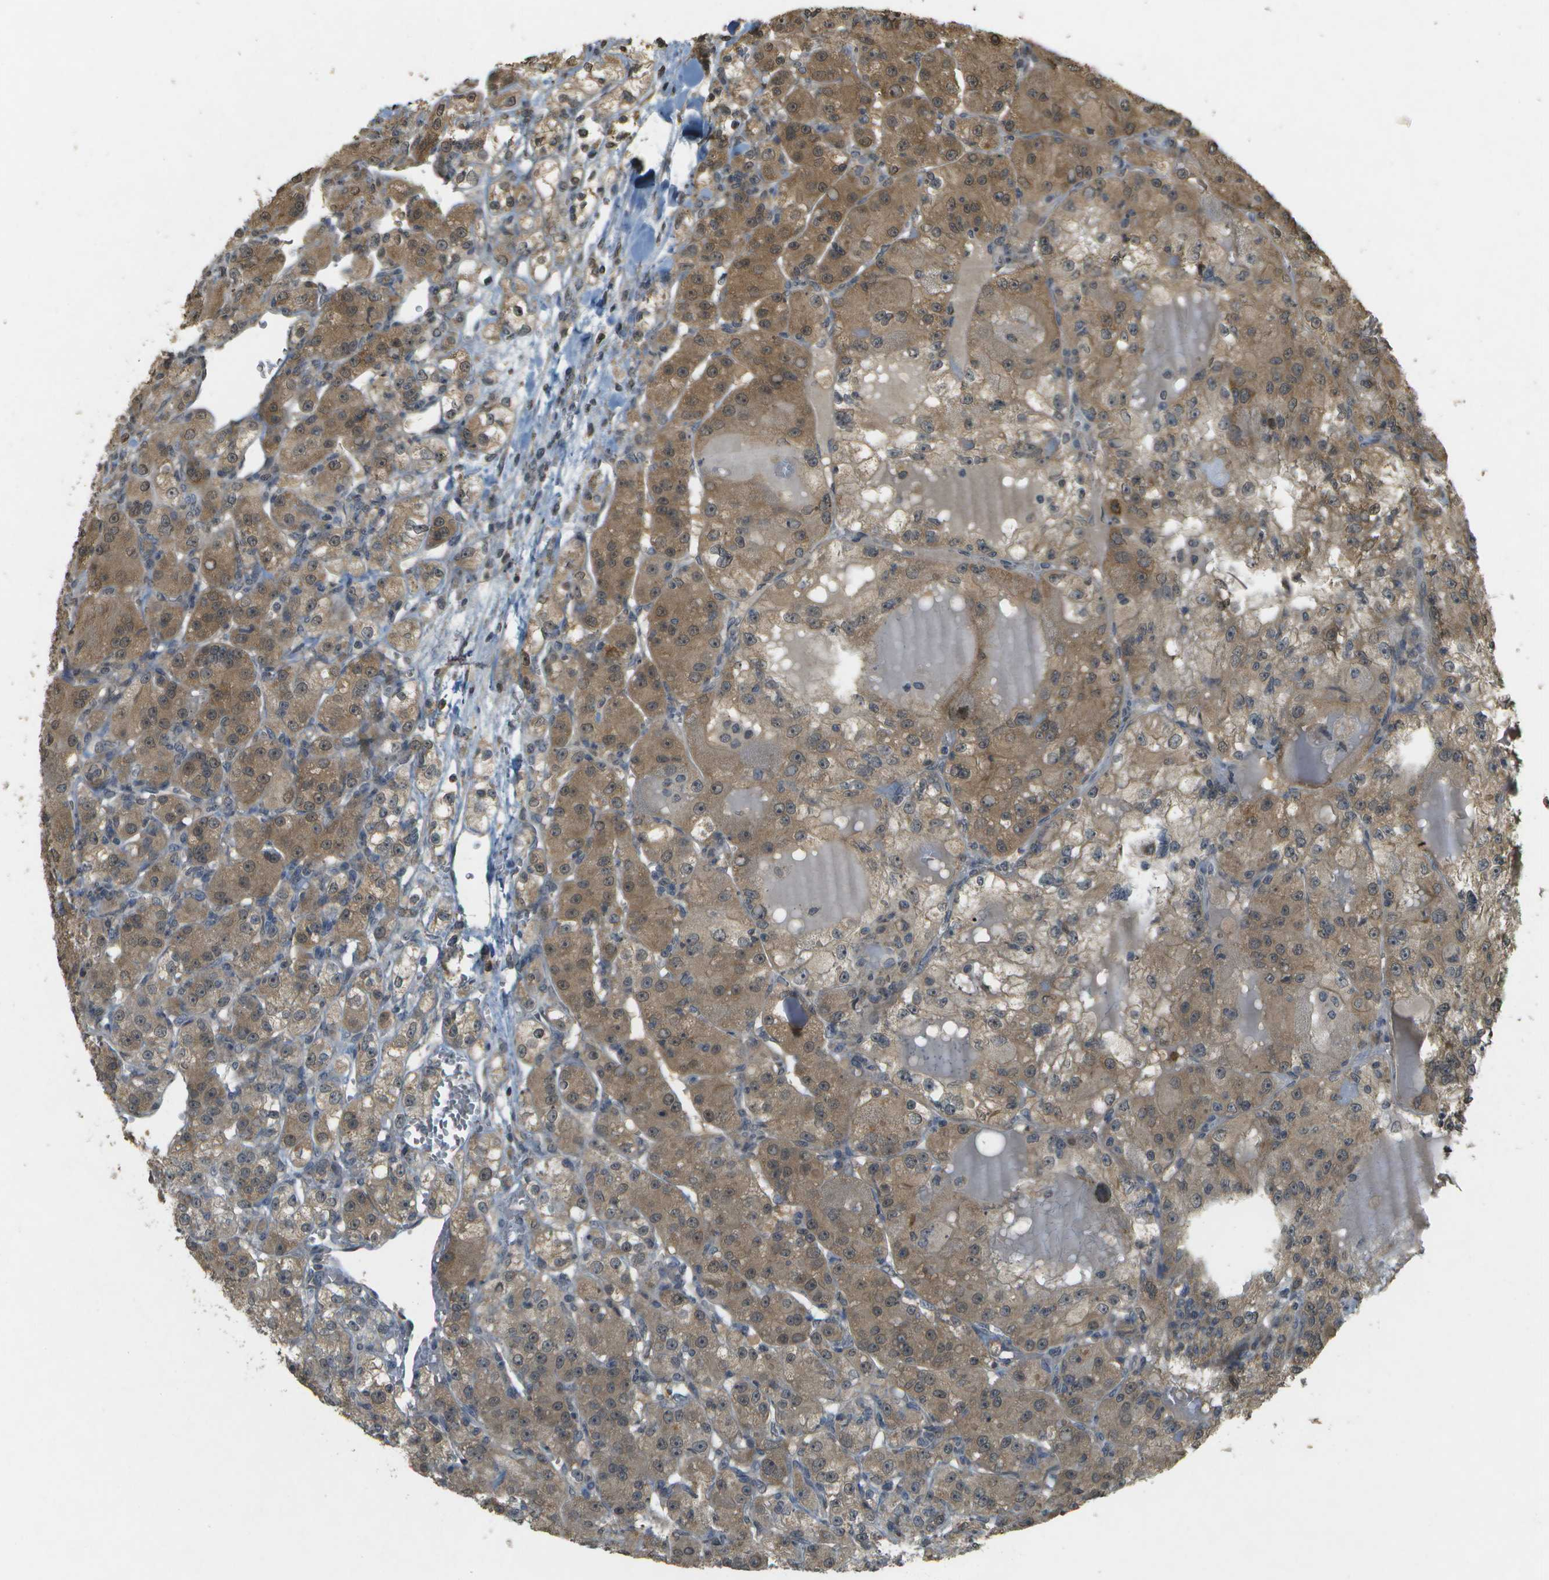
{"staining": {"intensity": "moderate", "quantity": ">75%", "location": "cytoplasmic/membranous"}, "tissue": "renal cancer", "cell_type": "Tumor cells", "image_type": "cancer", "snomed": [{"axis": "morphology", "description": "Normal tissue, NOS"}, {"axis": "morphology", "description": "Adenocarcinoma, NOS"}, {"axis": "topography", "description": "Kidney"}], "caption": "Protein staining of renal cancer tissue demonstrates moderate cytoplasmic/membranous staining in about >75% of tumor cells. Immunohistochemistry stains the protein in brown and the nuclei are stained blue.", "gene": "RAB21", "patient": {"sex": "male", "age": 61}}